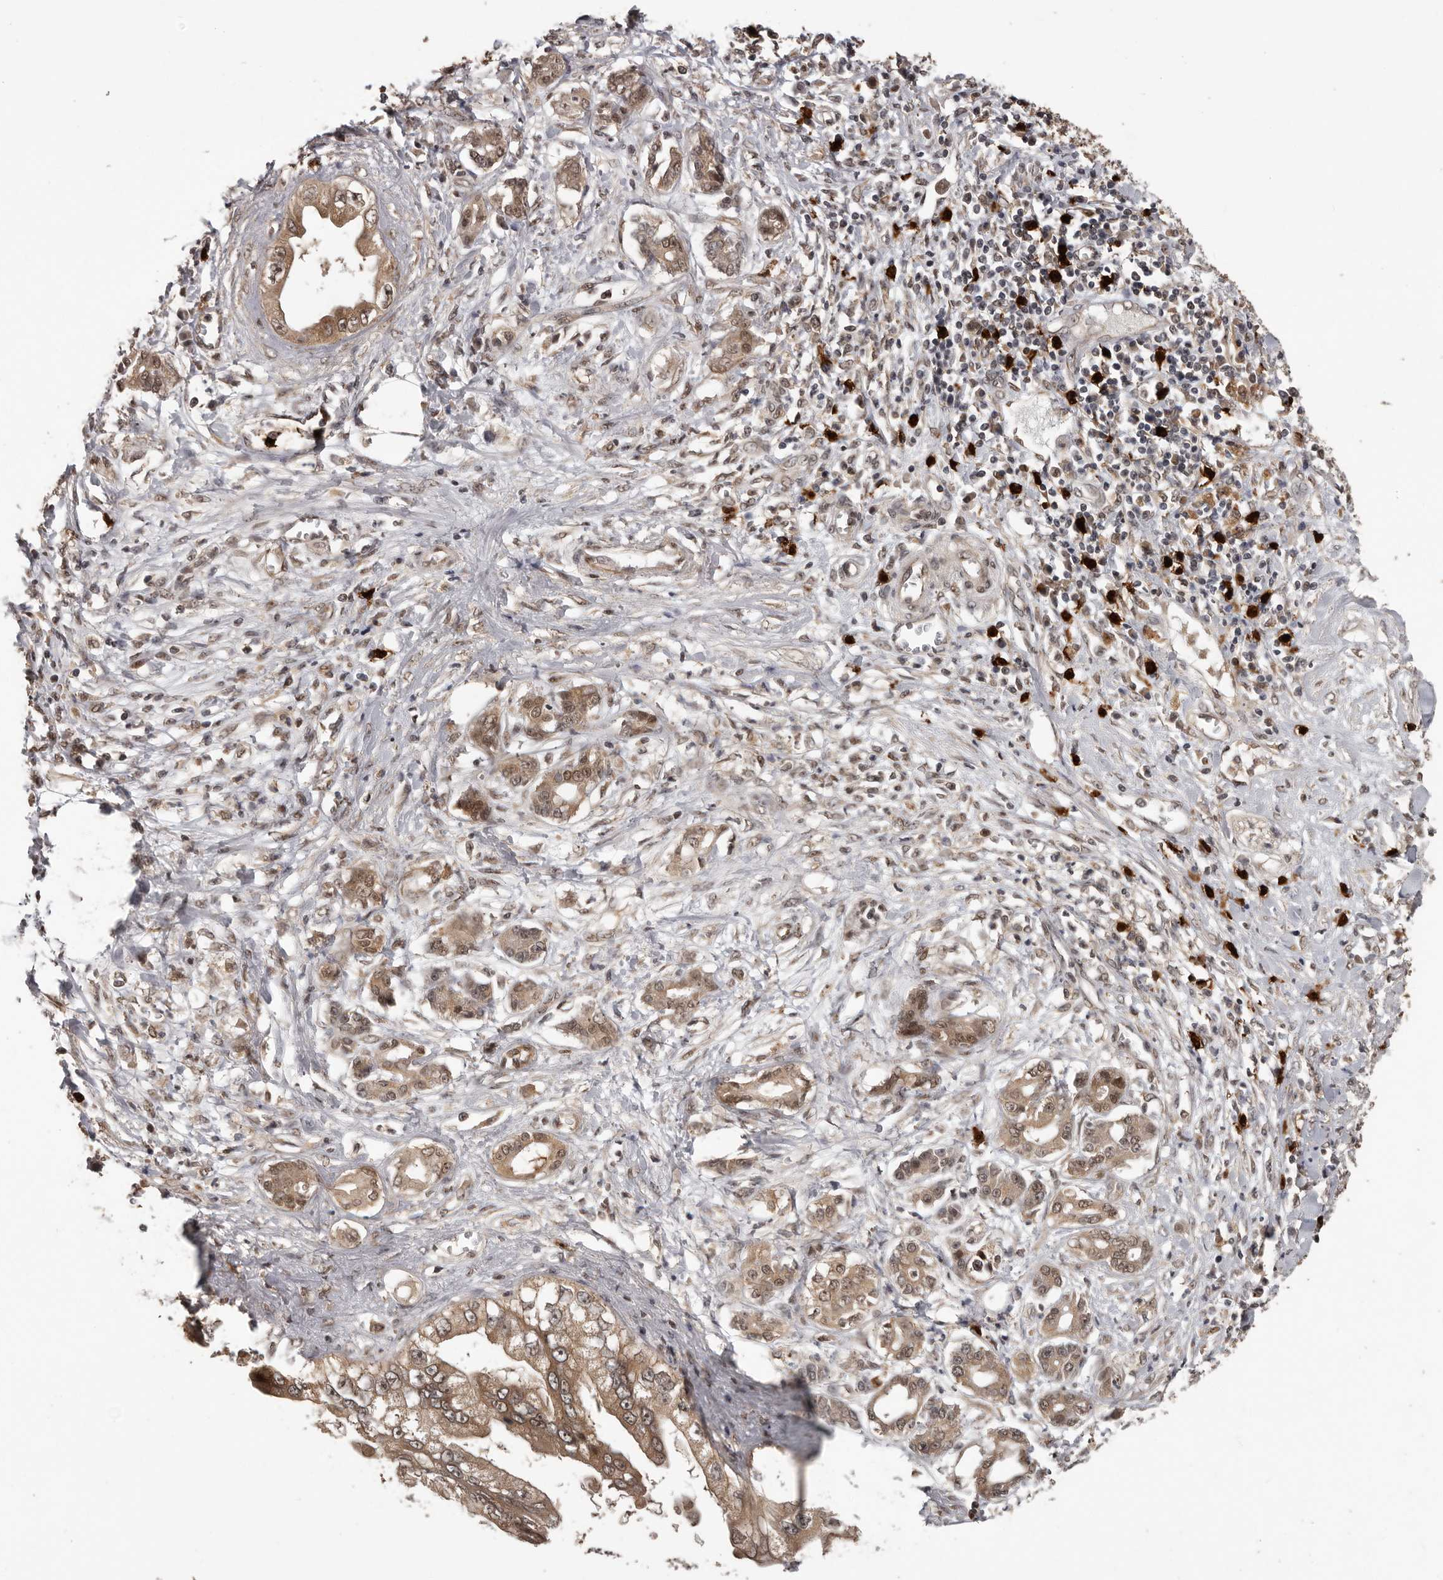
{"staining": {"intensity": "moderate", "quantity": ">75%", "location": "cytoplasmic/membranous,nuclear"}, "tissue": "pancreatic cancer", "cell_type": "Tumor cells", "image_type": "cancer", "snomed": [{"axis": "morphology", "description": "Adenocarcinoma, NOS"}, {"axis": "topography", "description": "Pancreas"}], "caption": "This photomicrograph reveals adenocarcinoma (pancreatic) stained with IHC to label a protein in brown. The cytoplasmic/membranous and nuclear of tumor cells show moderate positivity for the protein. Nuclei are counter-stained blue.", "gene": "VPS37A", "patient": {"sex": "female", "age": 56}}